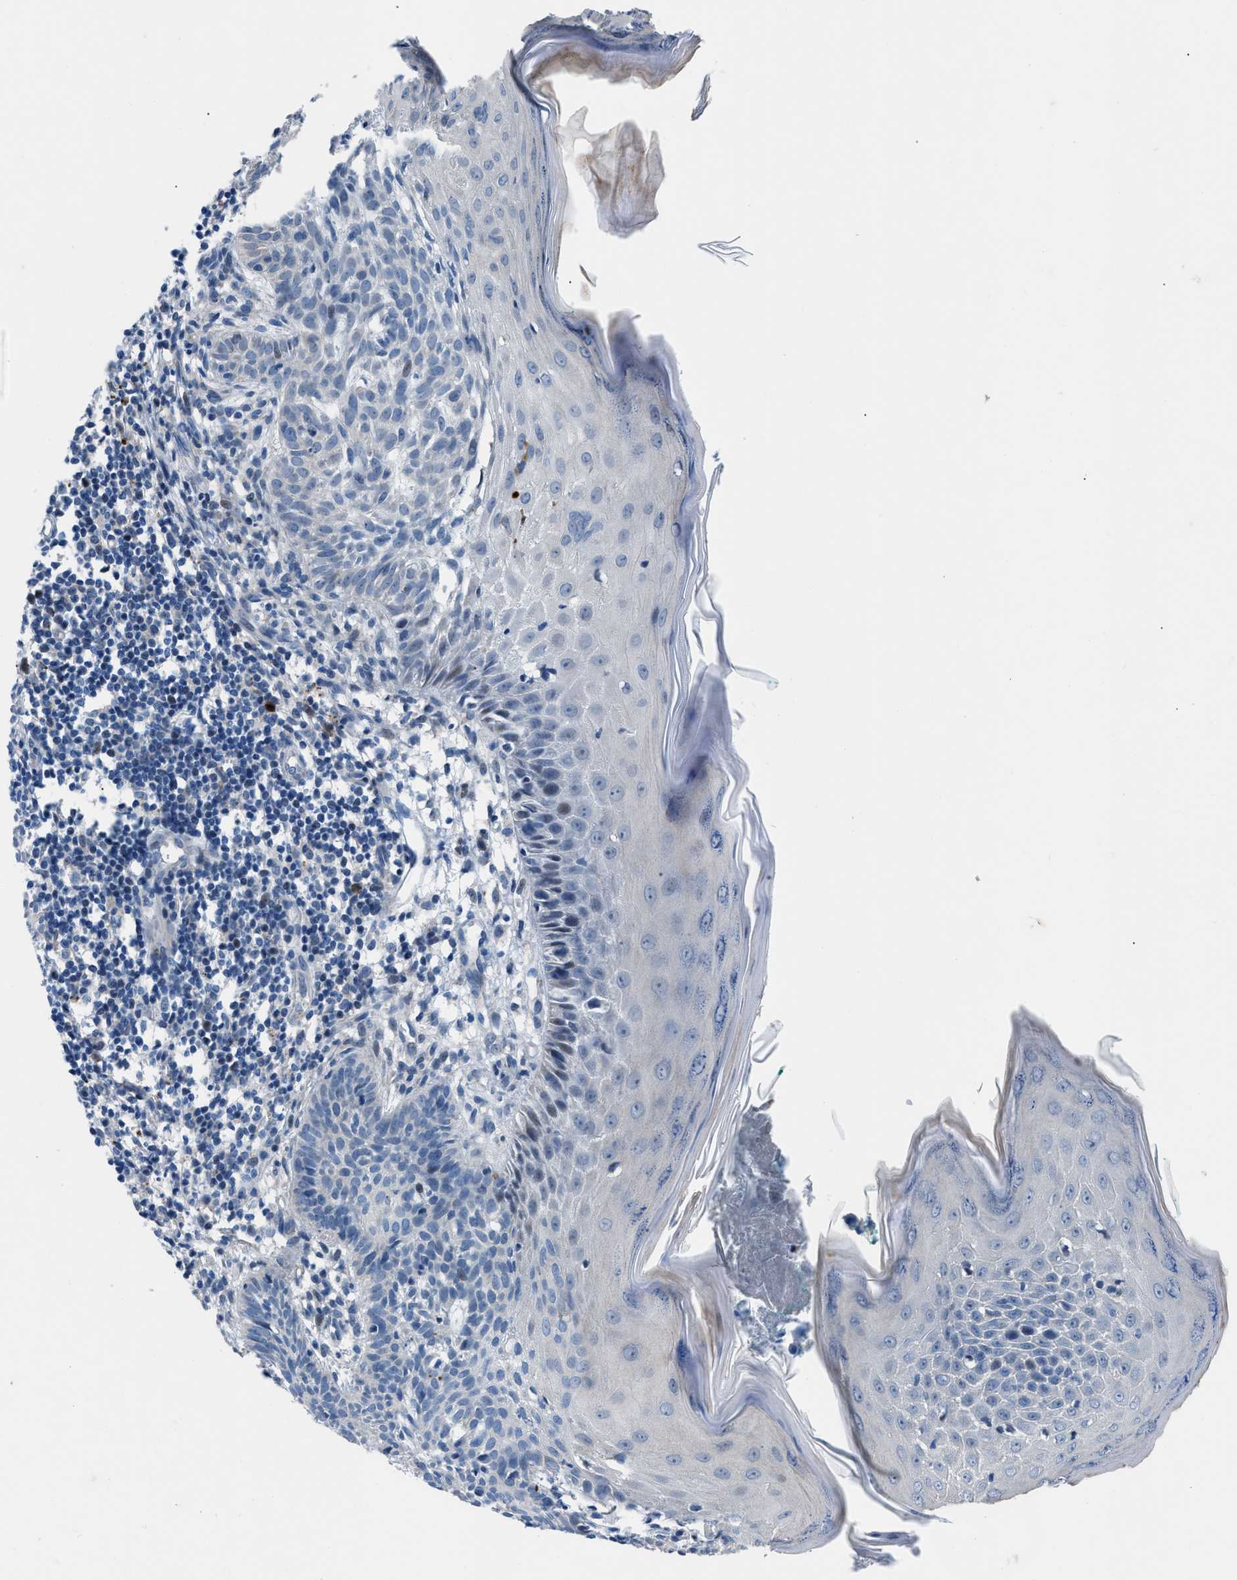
{"staining": {"intensity": "negative", "quantity": "none", "location": "none"}, "tissue": "skin cancer", "cell_type": "Tumor cells", "image_type": "cancer", "snomed": [{"axis": "morphology", "description": "Basal cell carcinoma"}, {"axis": "topography", "description": "Skin"}], "caption": "This is an IHC histopathology image of skin basal cell carcinoma. There is no positivity in tumor cells.", "gene": "UAP1", "patient": {"sex": "male", "age": 60}}